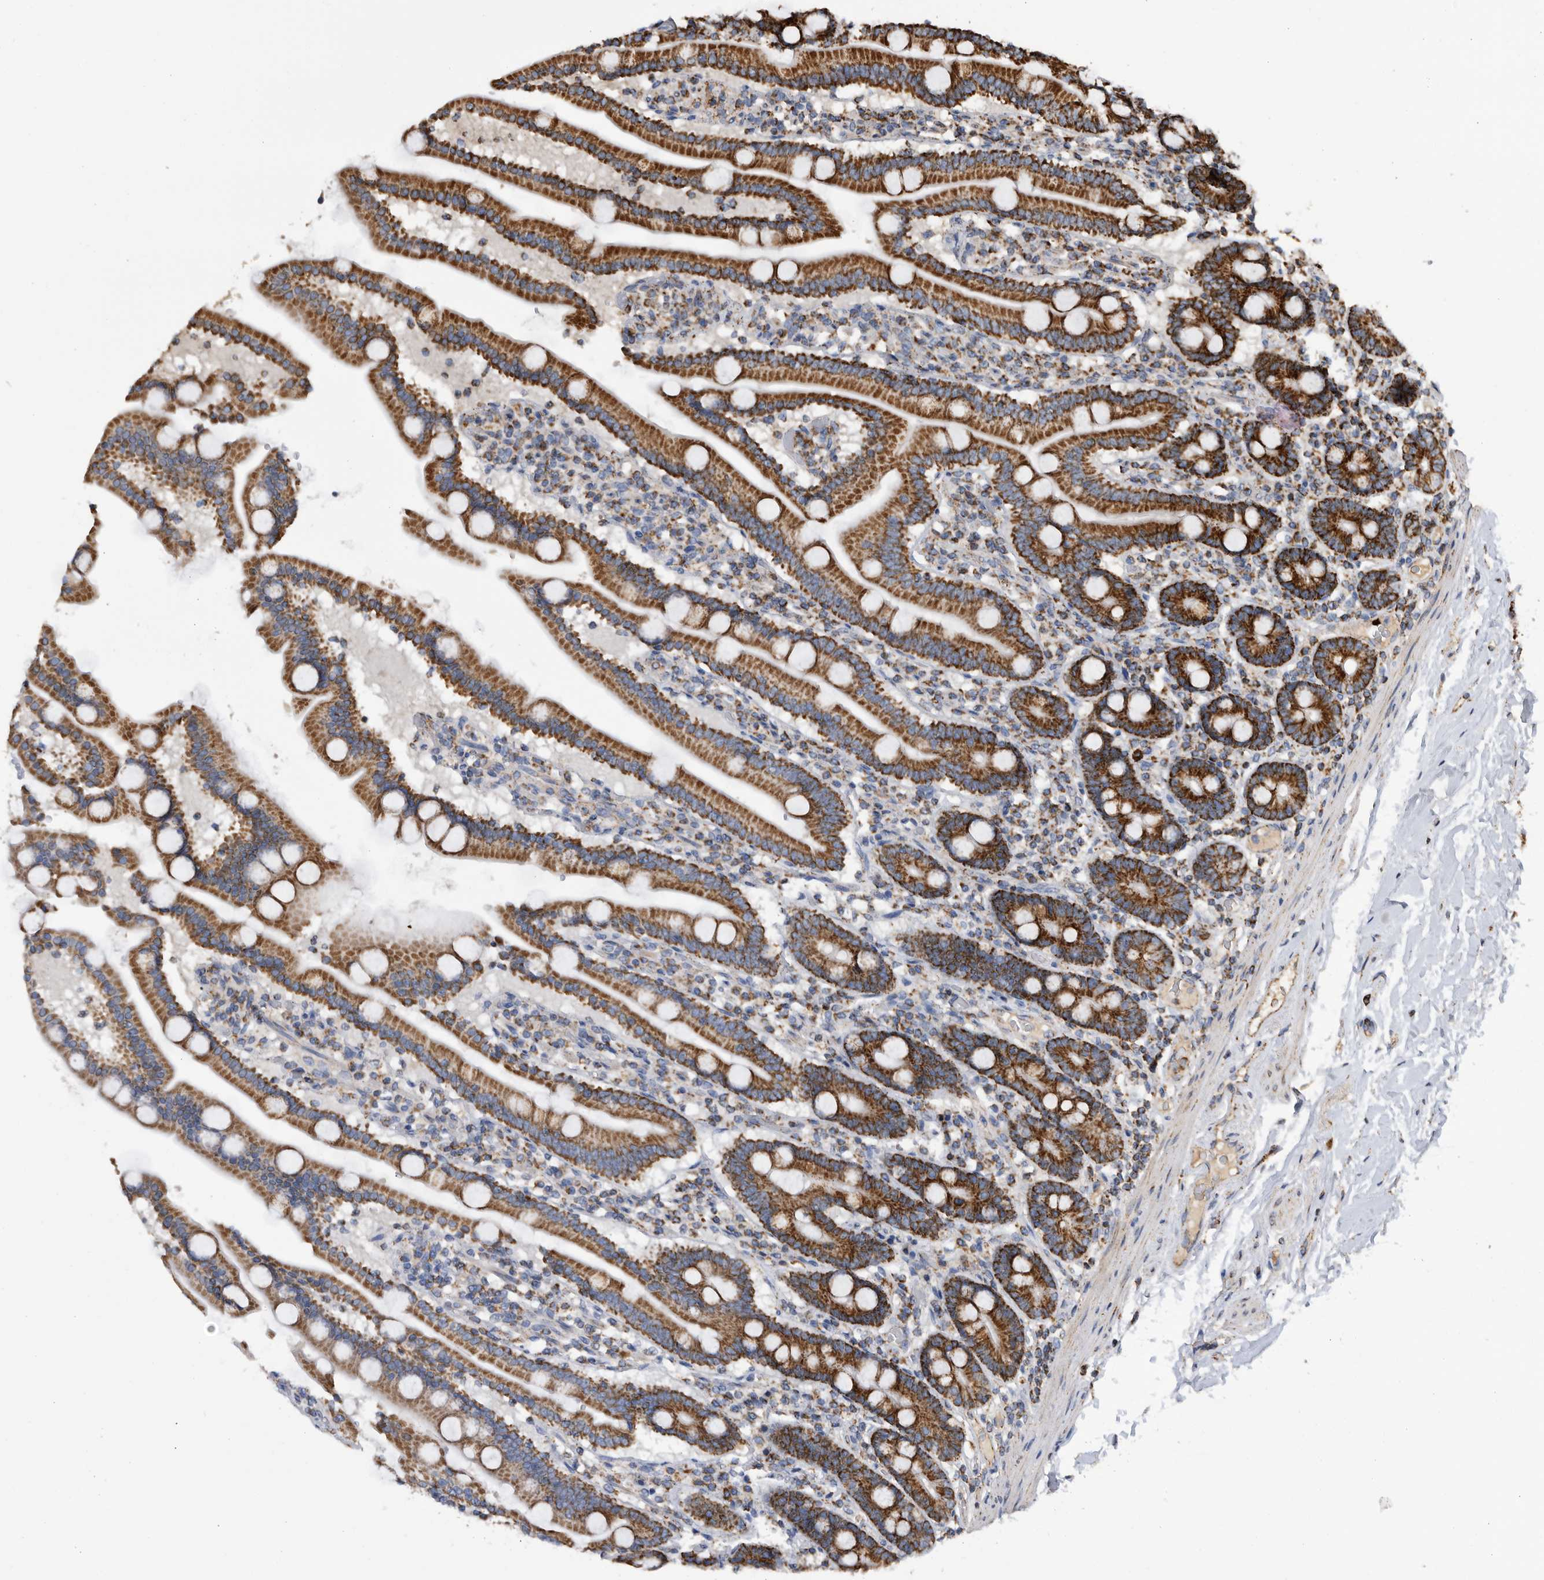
{"staining": {"intensity": "strong", "quantity": ">75%", "location": "cytoplasmic/membranous"}, "tissue": "duodenum", "cell_type": "Glandular cells", "image_type": "normal", "snomed": [{"axis": "morphology", "description": "Normal tissue, NOS"}, {"axis": "topography", "description": "Duodenum"}], "caption": "High-power microscopy captured an IHC photomicrograph of unremarkable duodenum, revealing strong cytoplasmic/membranous staining in approximately >75% of glandular cells. (DAB (3,3'-diaminobenzidine) IHC, brown staining for protein, blue staining for nuclei).", "gene": "WFDC1", "patient": {"sex": "male", "age": 55}}